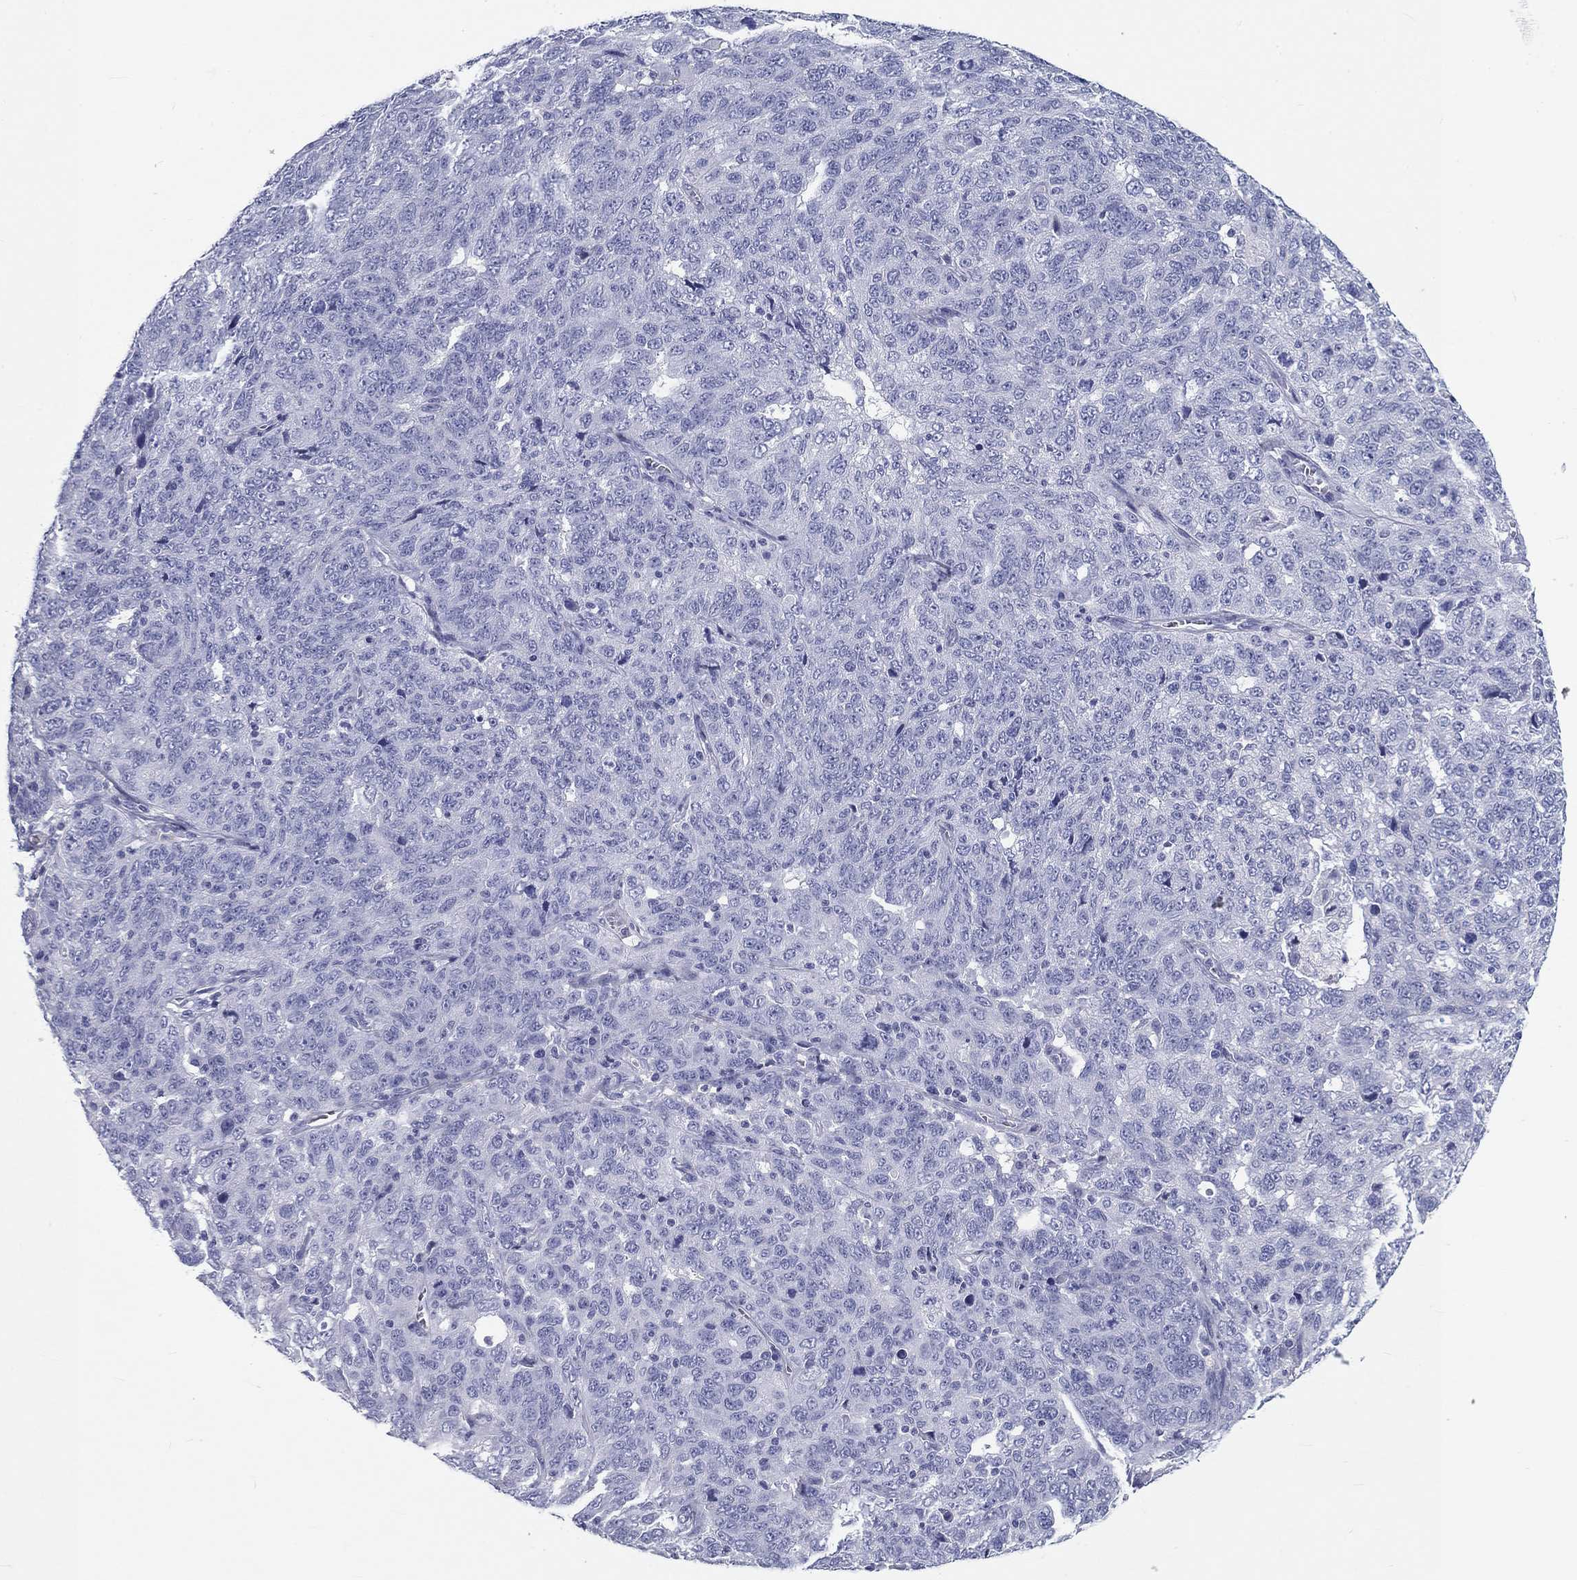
{"staining": {"intensity": "negative", "quantity": "none", "location": "none"}, "tissue": "ovarian cancer", "cell_type": "Tumor cells", "image_type": "cancer", "snomed": [{"axis": "morphology", "description": "Cystadenocarcinoma, serous, NOS"}, {"axis": "topography", "description": "Ovary"}], "caption": "Photomicrograph shows no significant protein positivity in tumor cells of ovarian cancer. Nuclei are stained in blue.", "gene": "CD40LG", "patient": {"sex": "female", "age": 71}}